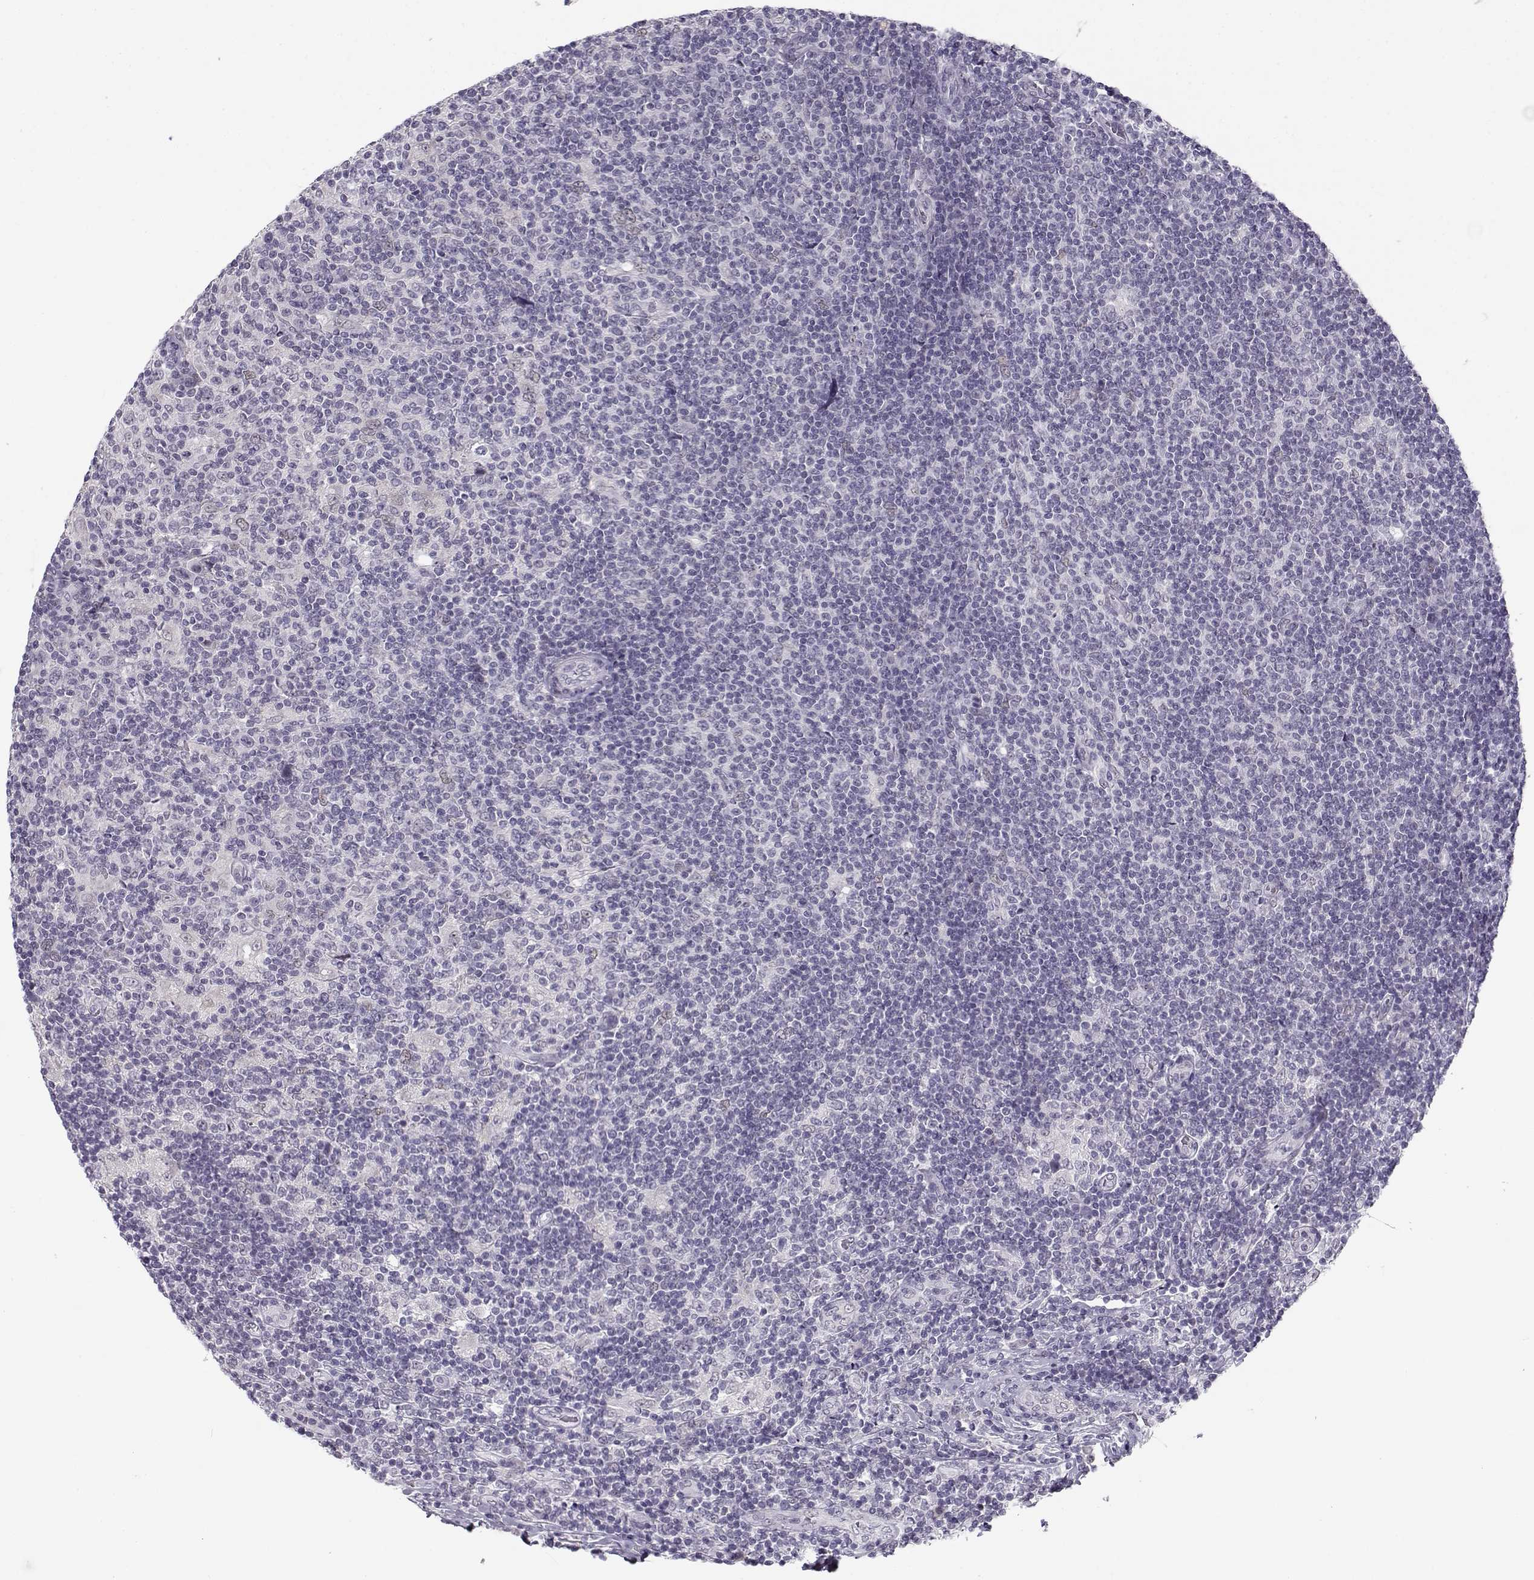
{"staining": {"intensity": "negative", "quantity": "none", "location": "none"}, "tissue": "lymphoma", "cell_type": "Tumor cells", "image_type": "cancer", "snomed": [{"axis": "morphology", "description": "Hodgkin's disease, NOS"}, {"axis": "topography", "description": "Lymph node"}], "caption": "A high-resolution histopathology image shows immunohistochemistry (IHC) staining of Hodgkin's disease, which exhibits no significant expression in tumor cells.", "gene": "C16orf86", "patient": {"sex": "male", "age": 40}}